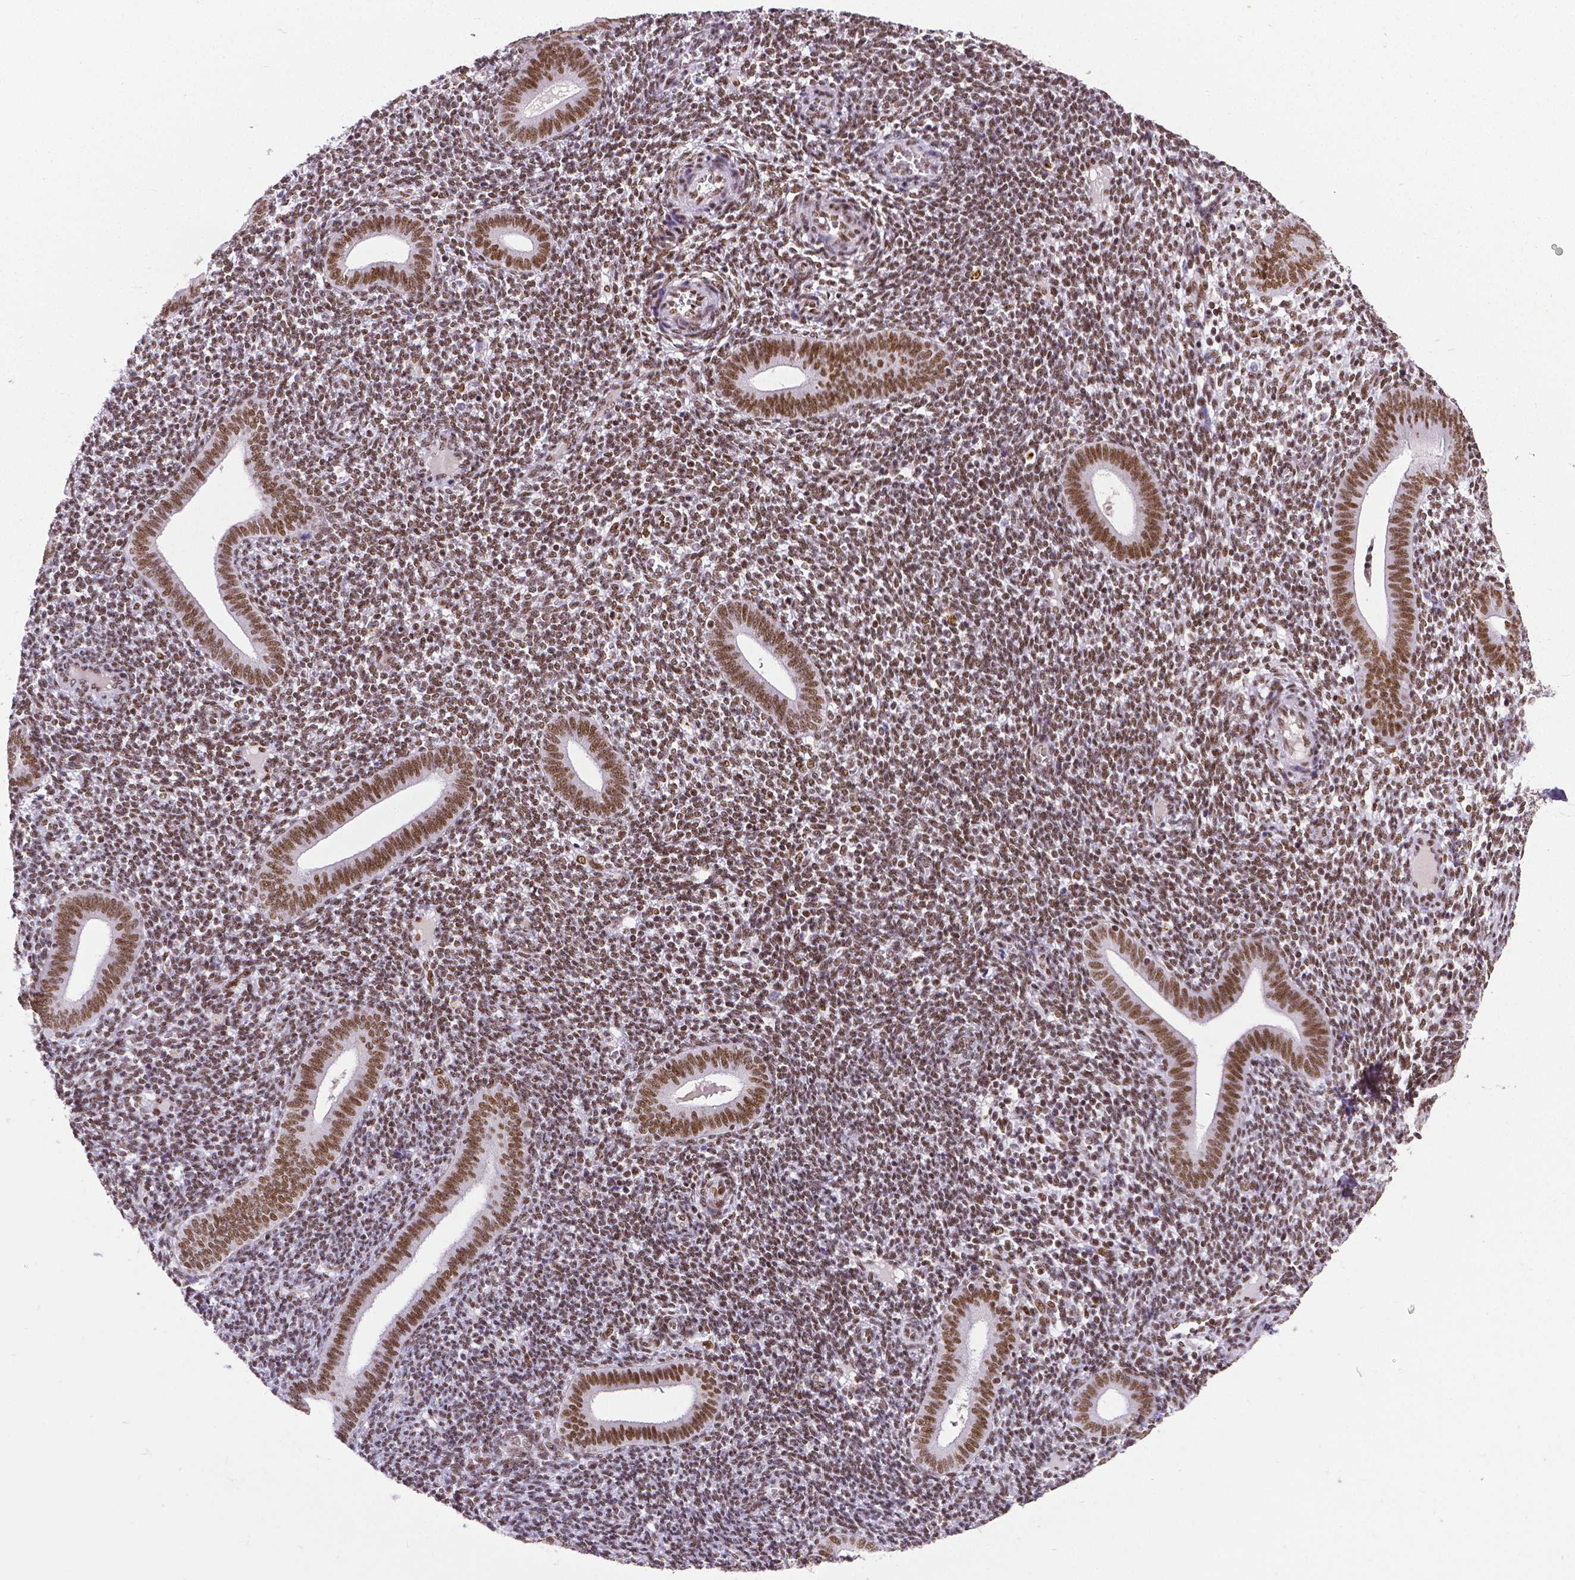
{"staining": {"intensity": "moderate", "quantity": "25%-75%", "location": "nuclear"}, "tissue": "endometrium", "cell_type": "Cells in endometrial stroma", "image_type": "normal", "snomed": [{"axis": "morphology", "description": "Normal tissue, NOS"}, {"axis": "topography", "description": "Endometrium"}], "caption": "The micrograph reveals immunohistochemical staining of unremarkable endometrium. There is moderate nuclear expression is present in approximately 25%-75% of cells in endometrial stroma.", "gene": "REST", "patient": {"sex": "female", "age": 25}}